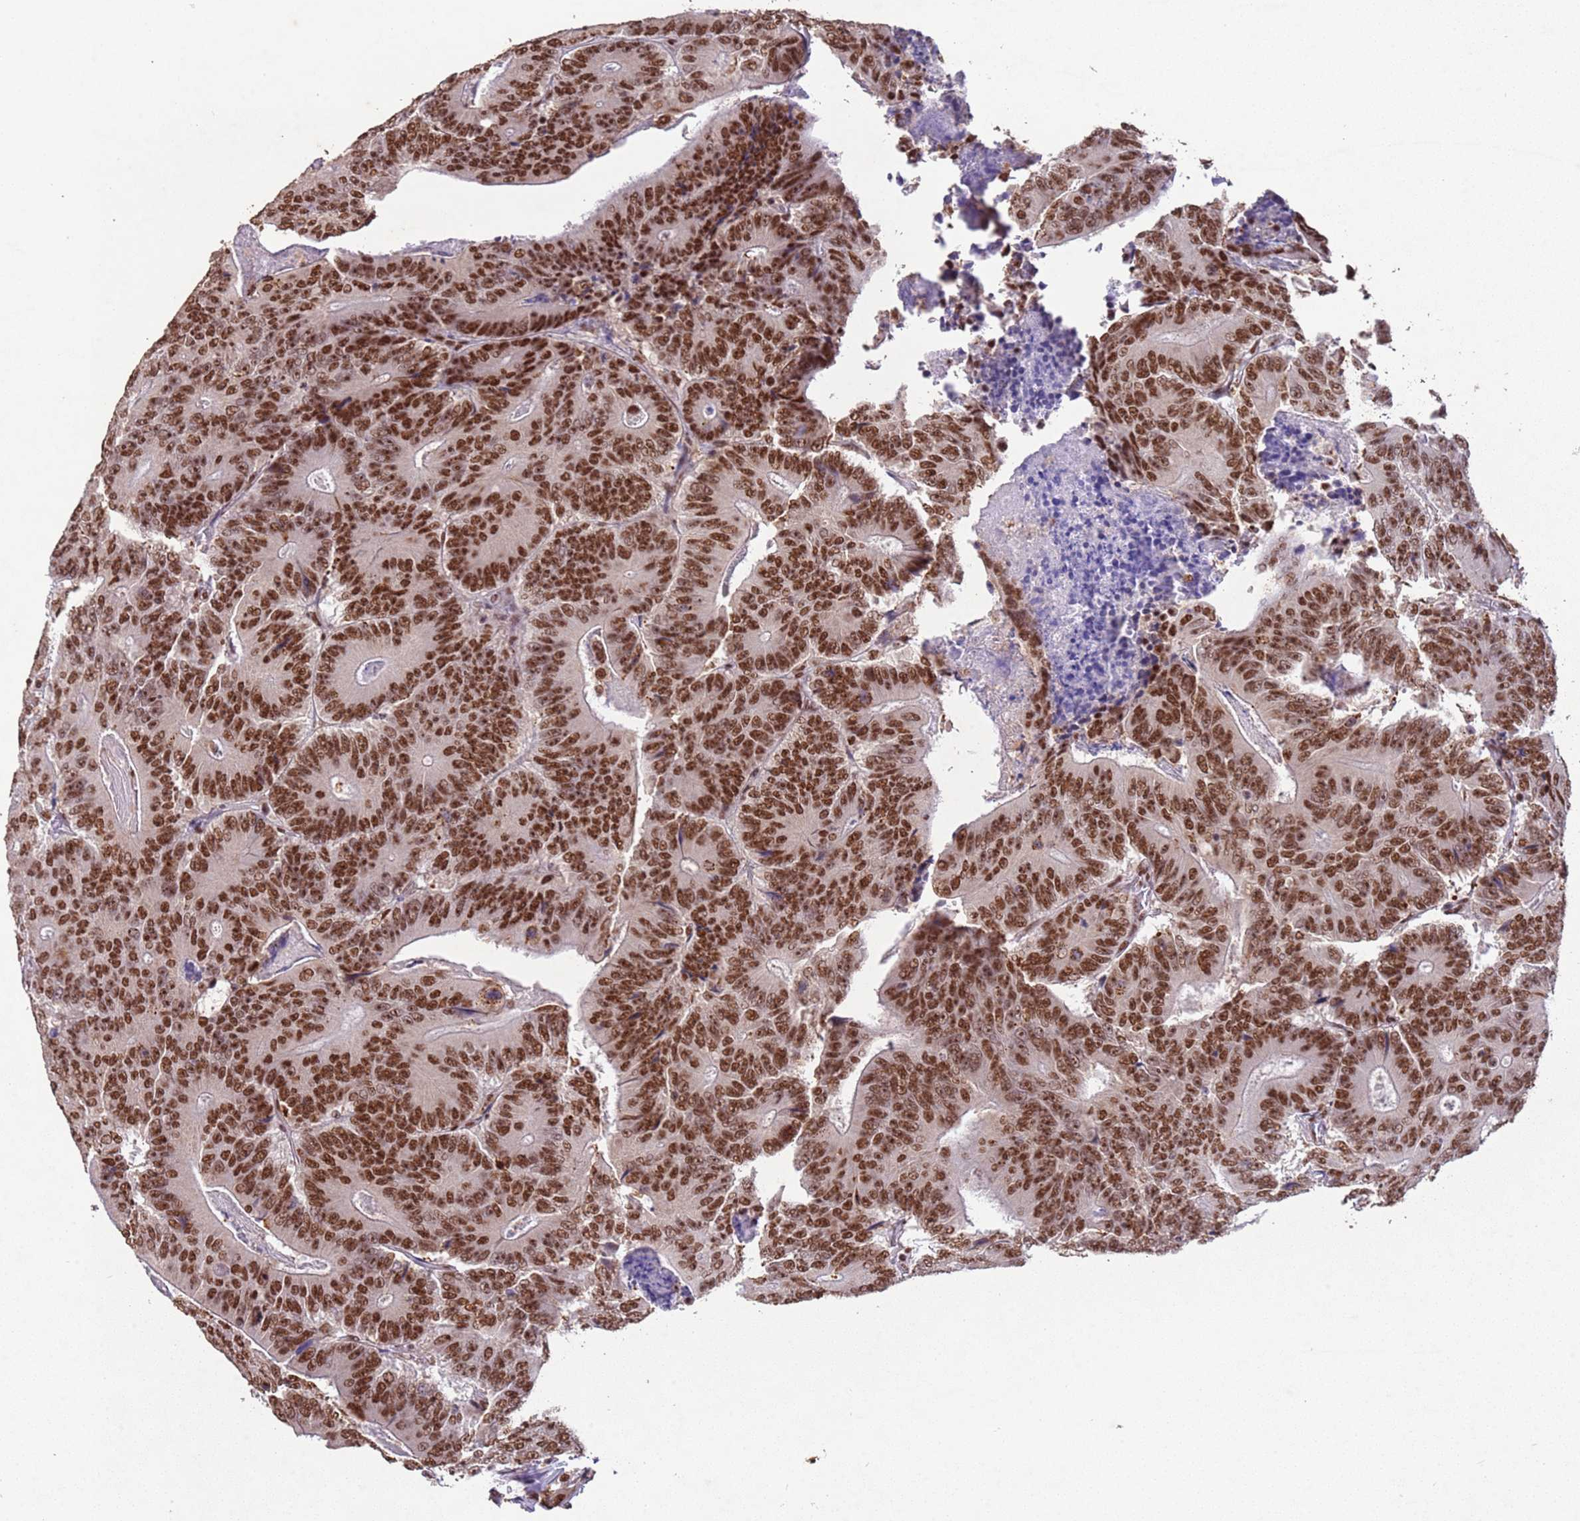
{"staining": {"intensity": "strong", "quantity": ">75%", "location": "nuclear"}, "tissue": "colorectal cancer", "cell_type": "Tumor cells", "image_type": "cancer", "snomed": [{"axis": "morphology", "description": "Adenocarcinoma, NOS"}, {"axis": "topography", "description": "Colon"}], "caption": "Immunohistochemical staining of colorectal cancer shows high levels of strong nuclear positivity in approximately >75% of tumor cells.", "gene": "ESF1", "patient": {"sex": "male", "age": 83}}